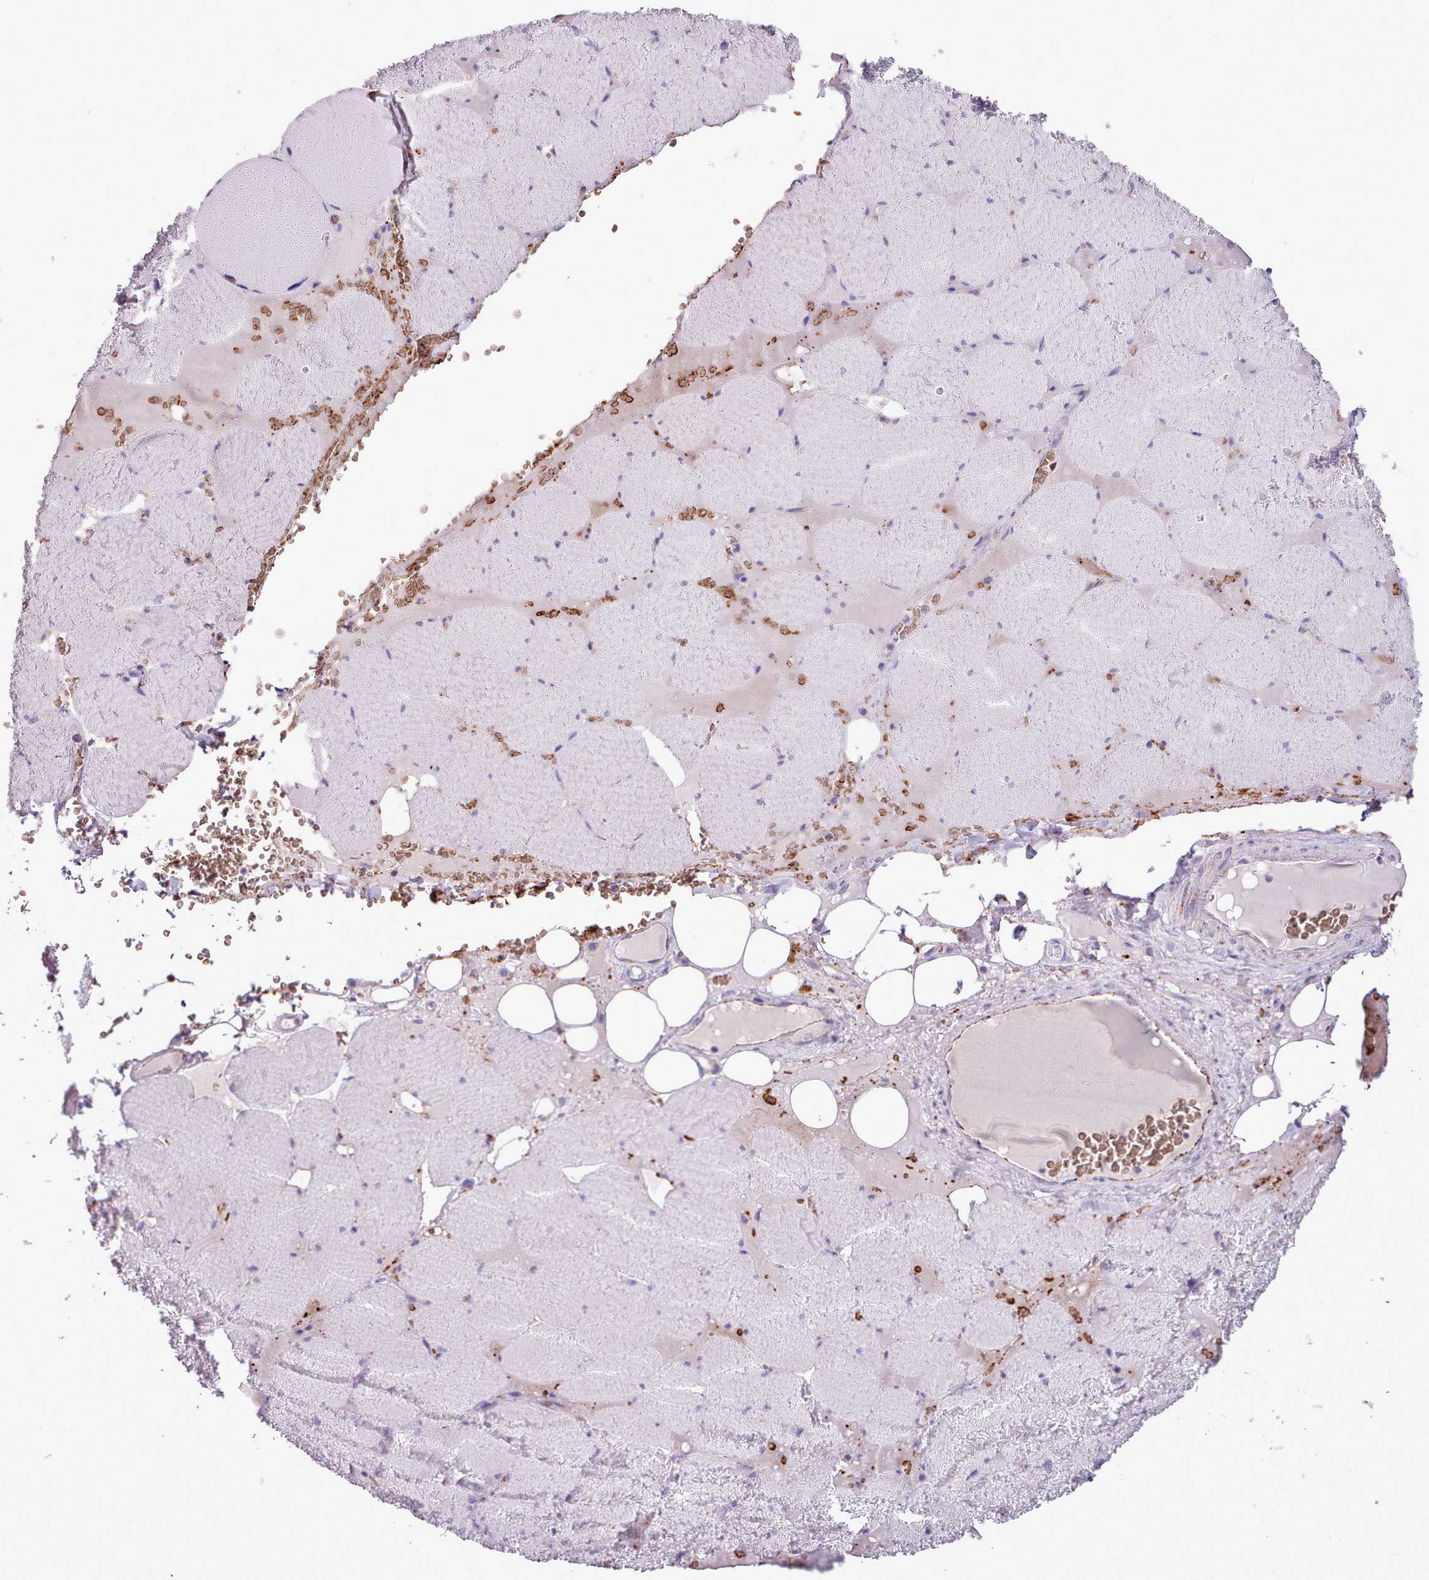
{"staining": {"intensity": "negative", "quantity": "none", "location": "none"}, "tissue": "skeletal muscle", "cell_type": "Myocytes", "image_type": "normal", "snomed": [{"axis": "morphology", "description": "Normal tissue, NOS"}, {"axis": "topography", "description": "Skeletal muscle"}, {"axis": "topography", "description": "Head-Neck"}], "caption": "A micrograph of human skeletal muscle is negative for staining in myocytes. (DAB (3,3'-diaminobenzidine) immunohistochemistry with hematoxylin counter stain).", "gene": "AK4P3", "patient": {"sex": "male", "age": 66}}